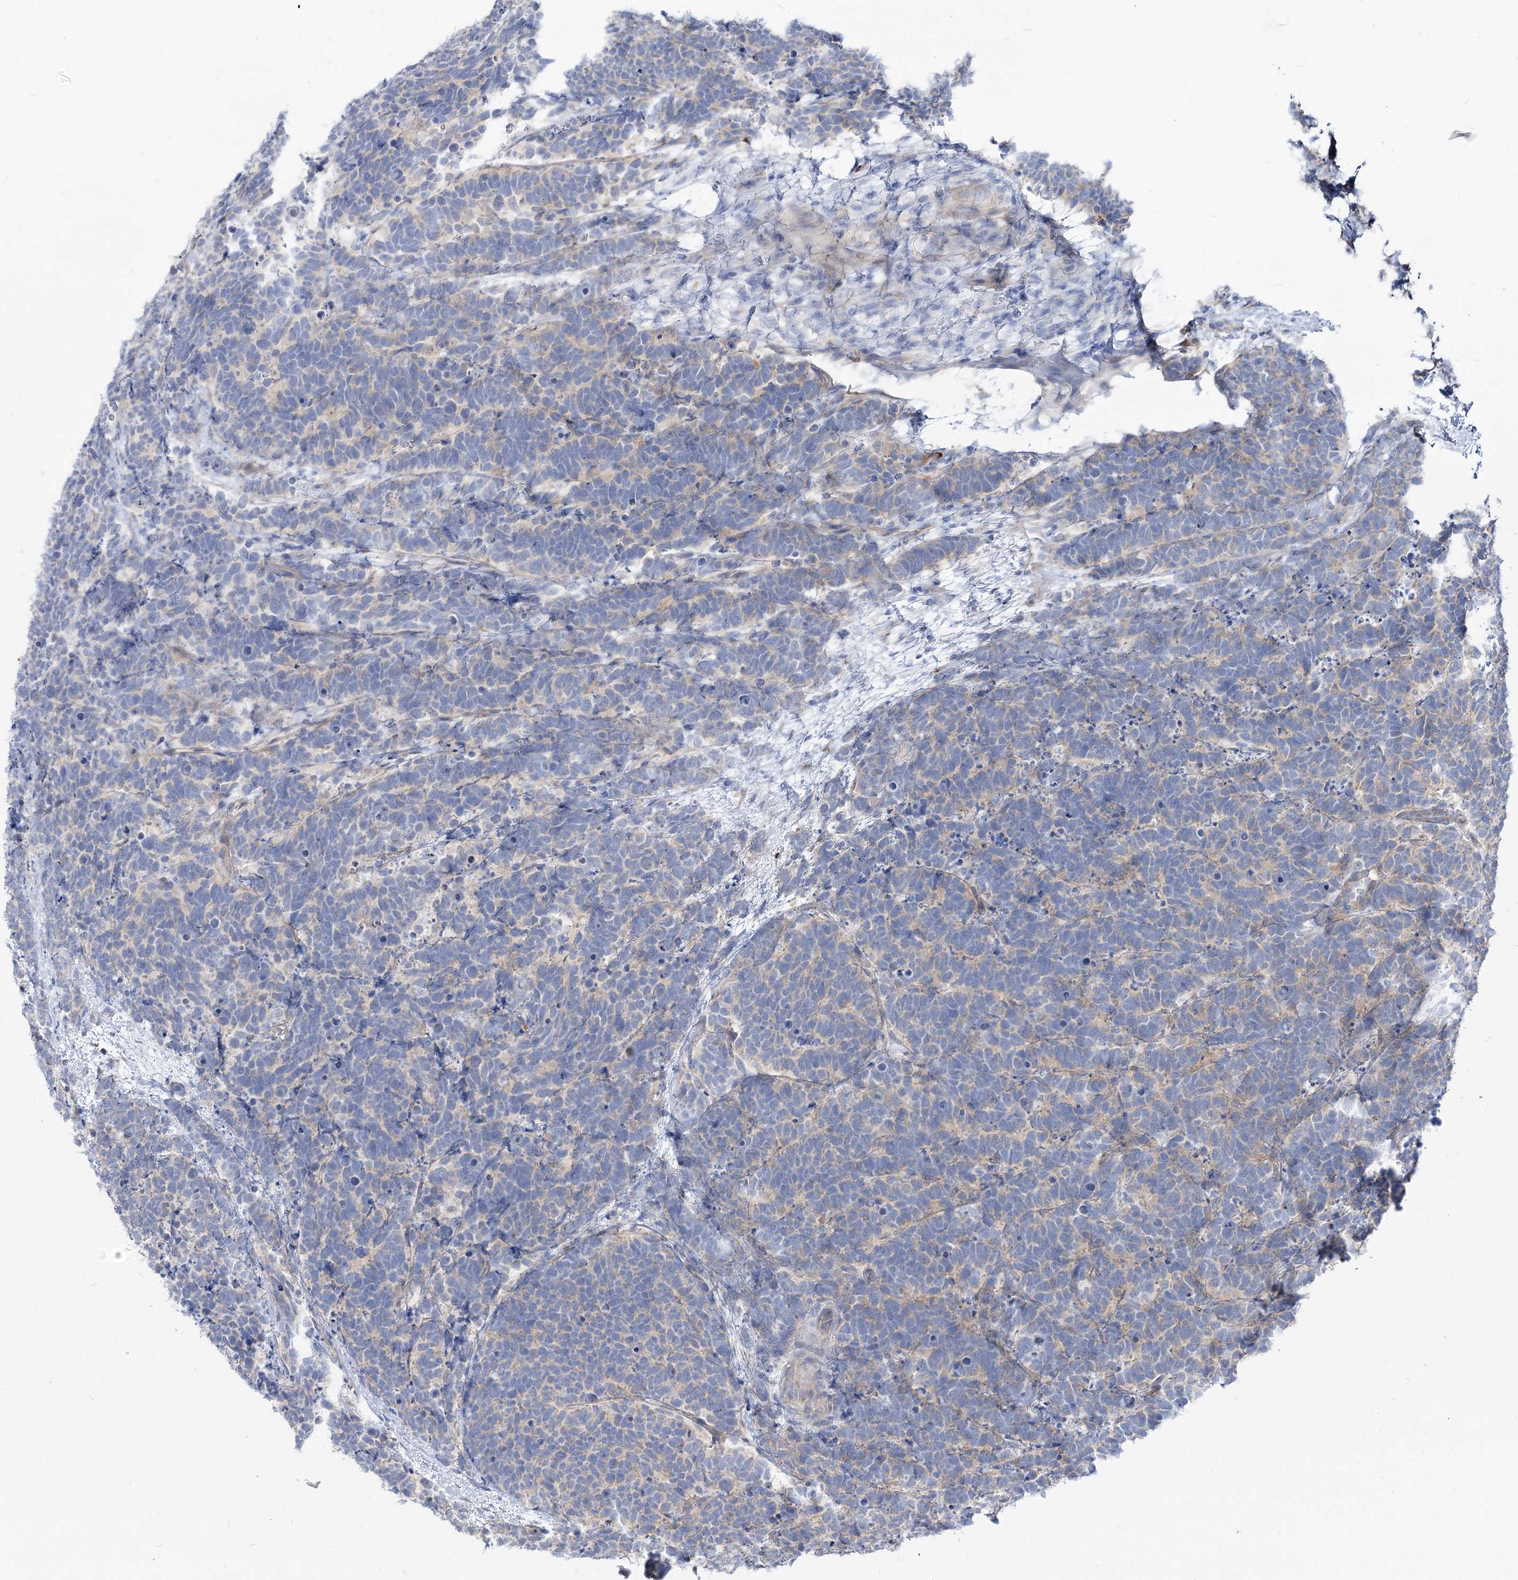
{"staining": {"intensity": "negative", "quantity": "none", "location": "none"}, "tissue": "carcinoid", "cell_type": "Tumor cells", "image_type": "cancer", "snomed": [{"axis": "morphology", "description": "Carcinoma, NOS"}, {"axis": "morphology", "description": "Carcinoid, malignant, NOS"}, {"axis": "topography", "description": "Urinary bladder"}], "caption": "There is no significant expression in tumor cells of carcinoma. (DAB (3,3'-diaminobenzidine) immunohistochemistry (IHC) visualized using brightfield microscopy, high magnification).", "gene": "SUOX", "patient": {"sex": "male", "age": 57}}